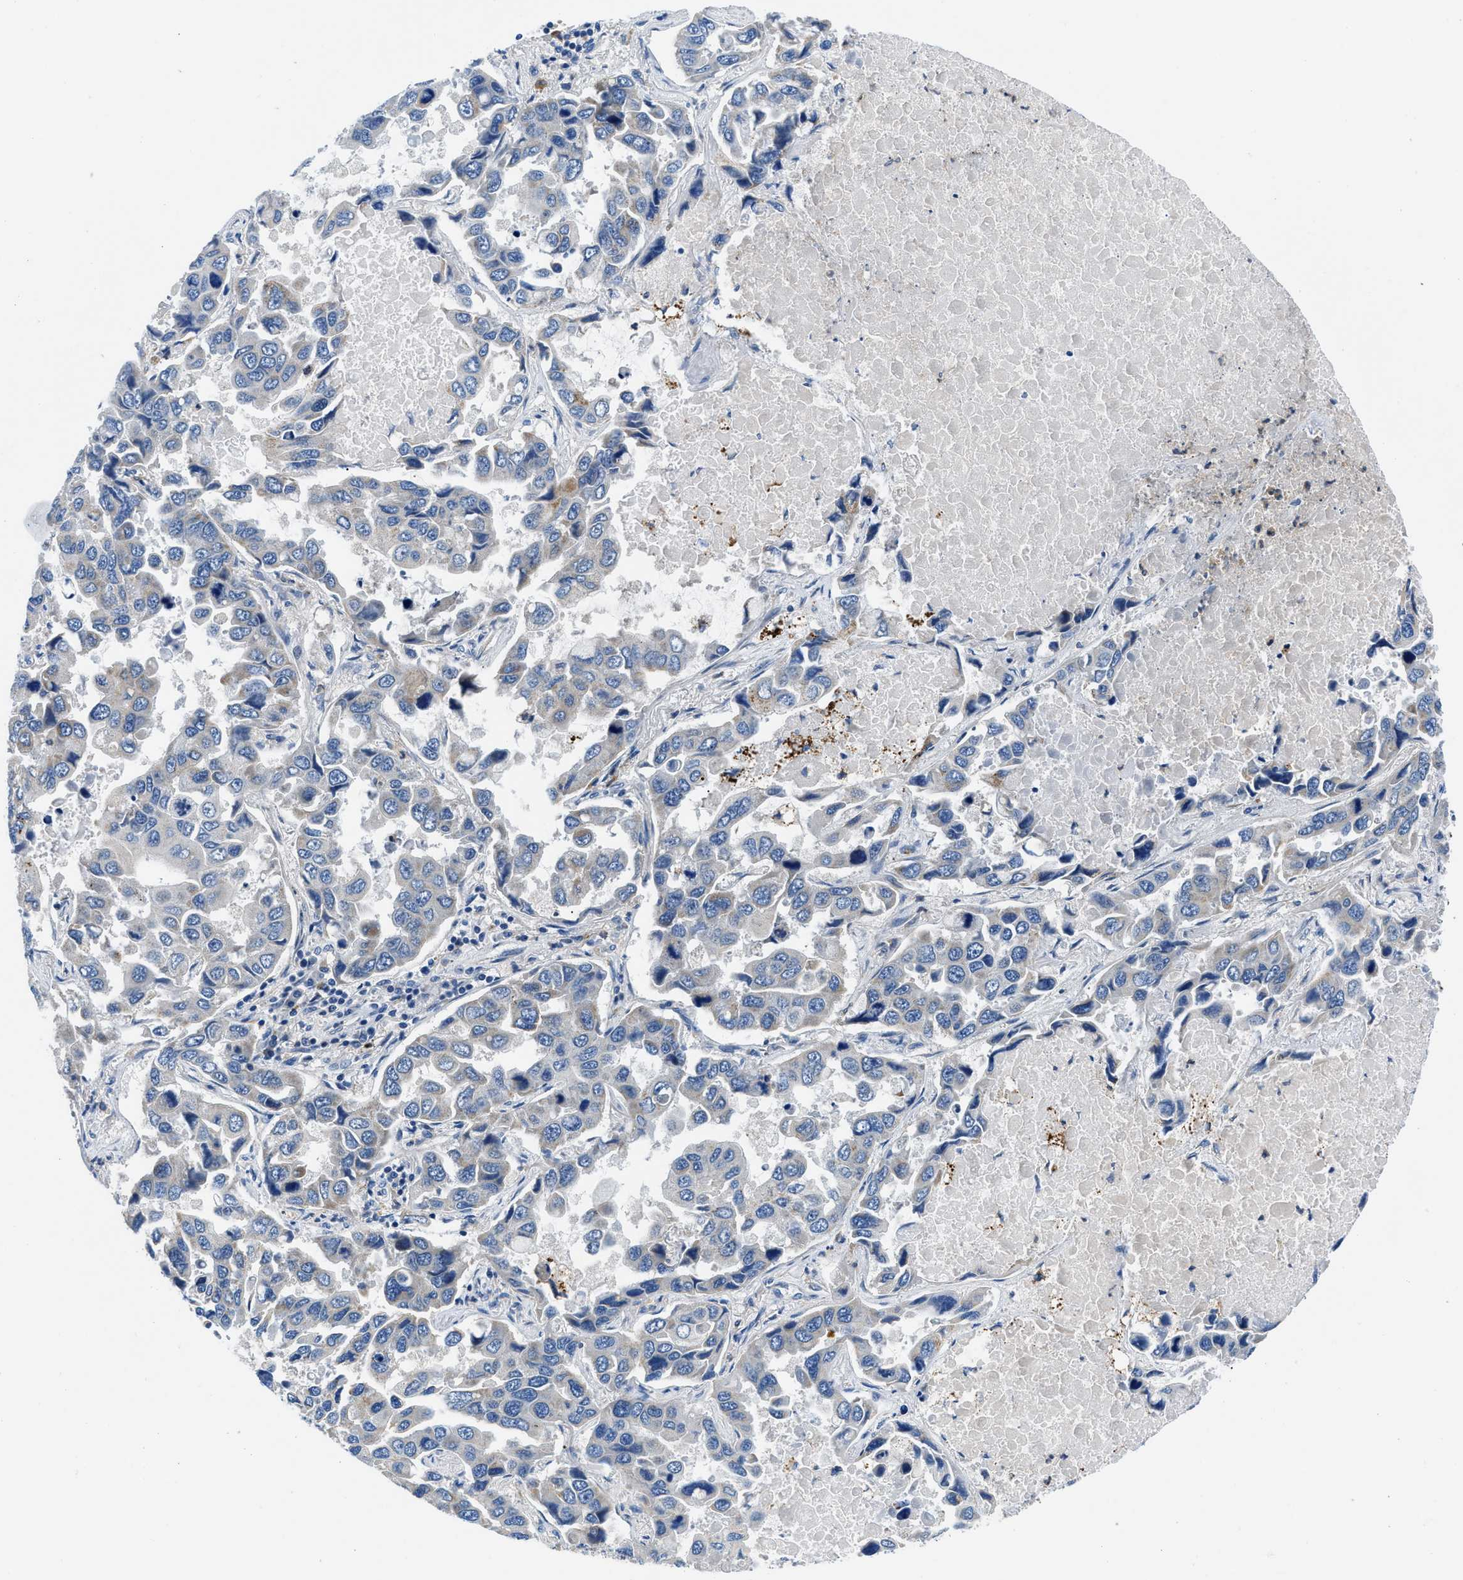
{"staining": {"intensity": "negative", "quantity": "none", "location": "none"}, "tissue": "lung cancer", "cell_type": "Tumor cells", "image_type": "cancer", "snomed": [{"axis": "morphology", "description": "Adenocarcinoma, NOS"}, {"axis": "topography", "description": "Lung"}], "caption": "IHC histopathology image of neoplastic tissue: human lung cancer stained with DAB (3,3'-diaminobenzidine) exhibits no significant protein staining in tumor cells.", "gene": "ADGRE3", "patient": {"sex": "male", "age": 64}}